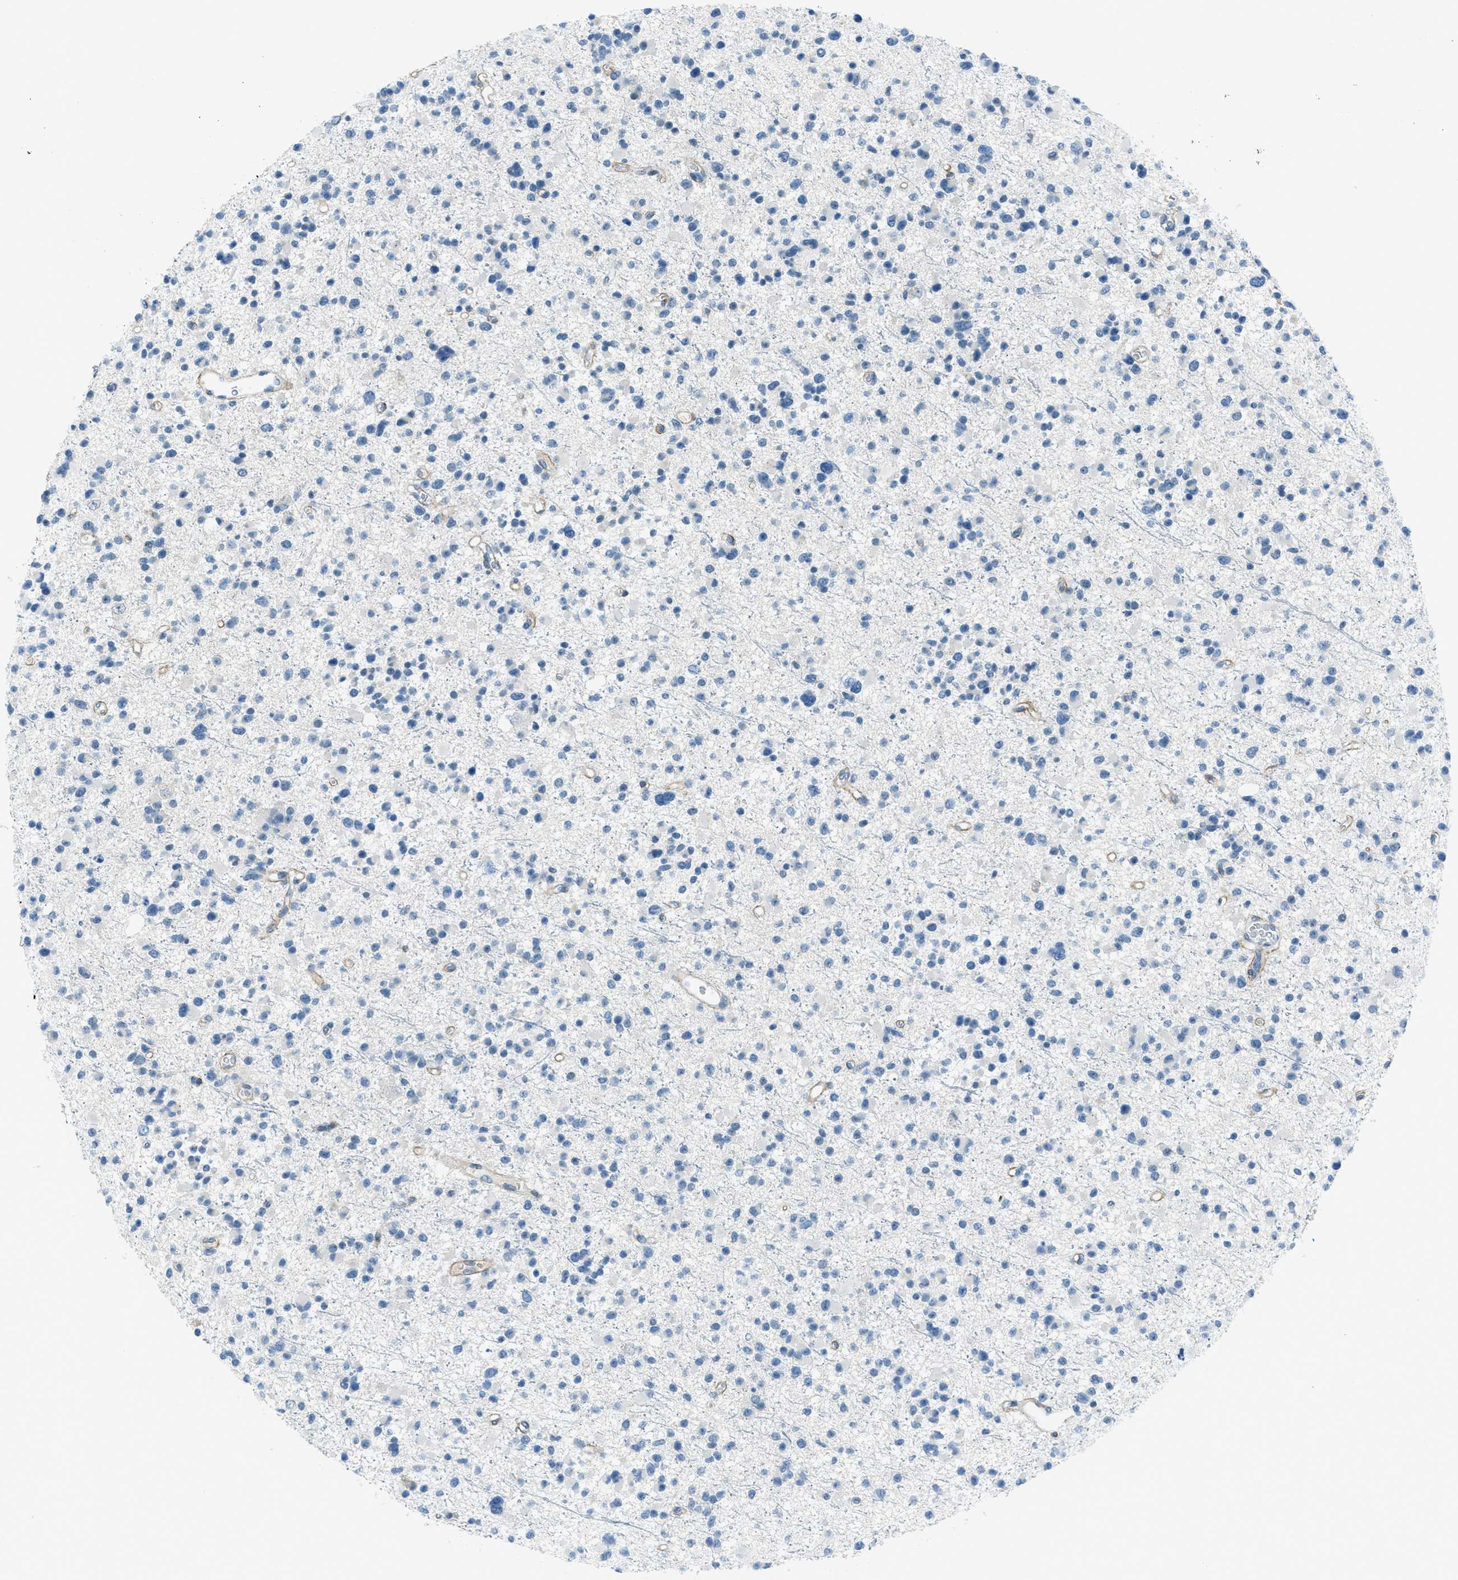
{"staining": {"intensity": "negative", "quantity": "none", "location": "none"}, "tissue": "glioma", "cell_type": "Tumor cells", "image_type": "cancer", "snomed": [{"axis": "morphology", "description": "Glioma, malignant, Low grade"}, {"axis": "topography", "description": "Brain"}], "caption": "Immunohistochemistry (IHC) of human glioma demonstrates no staining in tumor cells. The staining was performed using DAB to visualize the protein expression in brown, while the nuclei were stained in blue with hematoxylin (Magnification: 20x).", "gene": "KLHL8", "patient": {"sex": "female", "age": 22}}